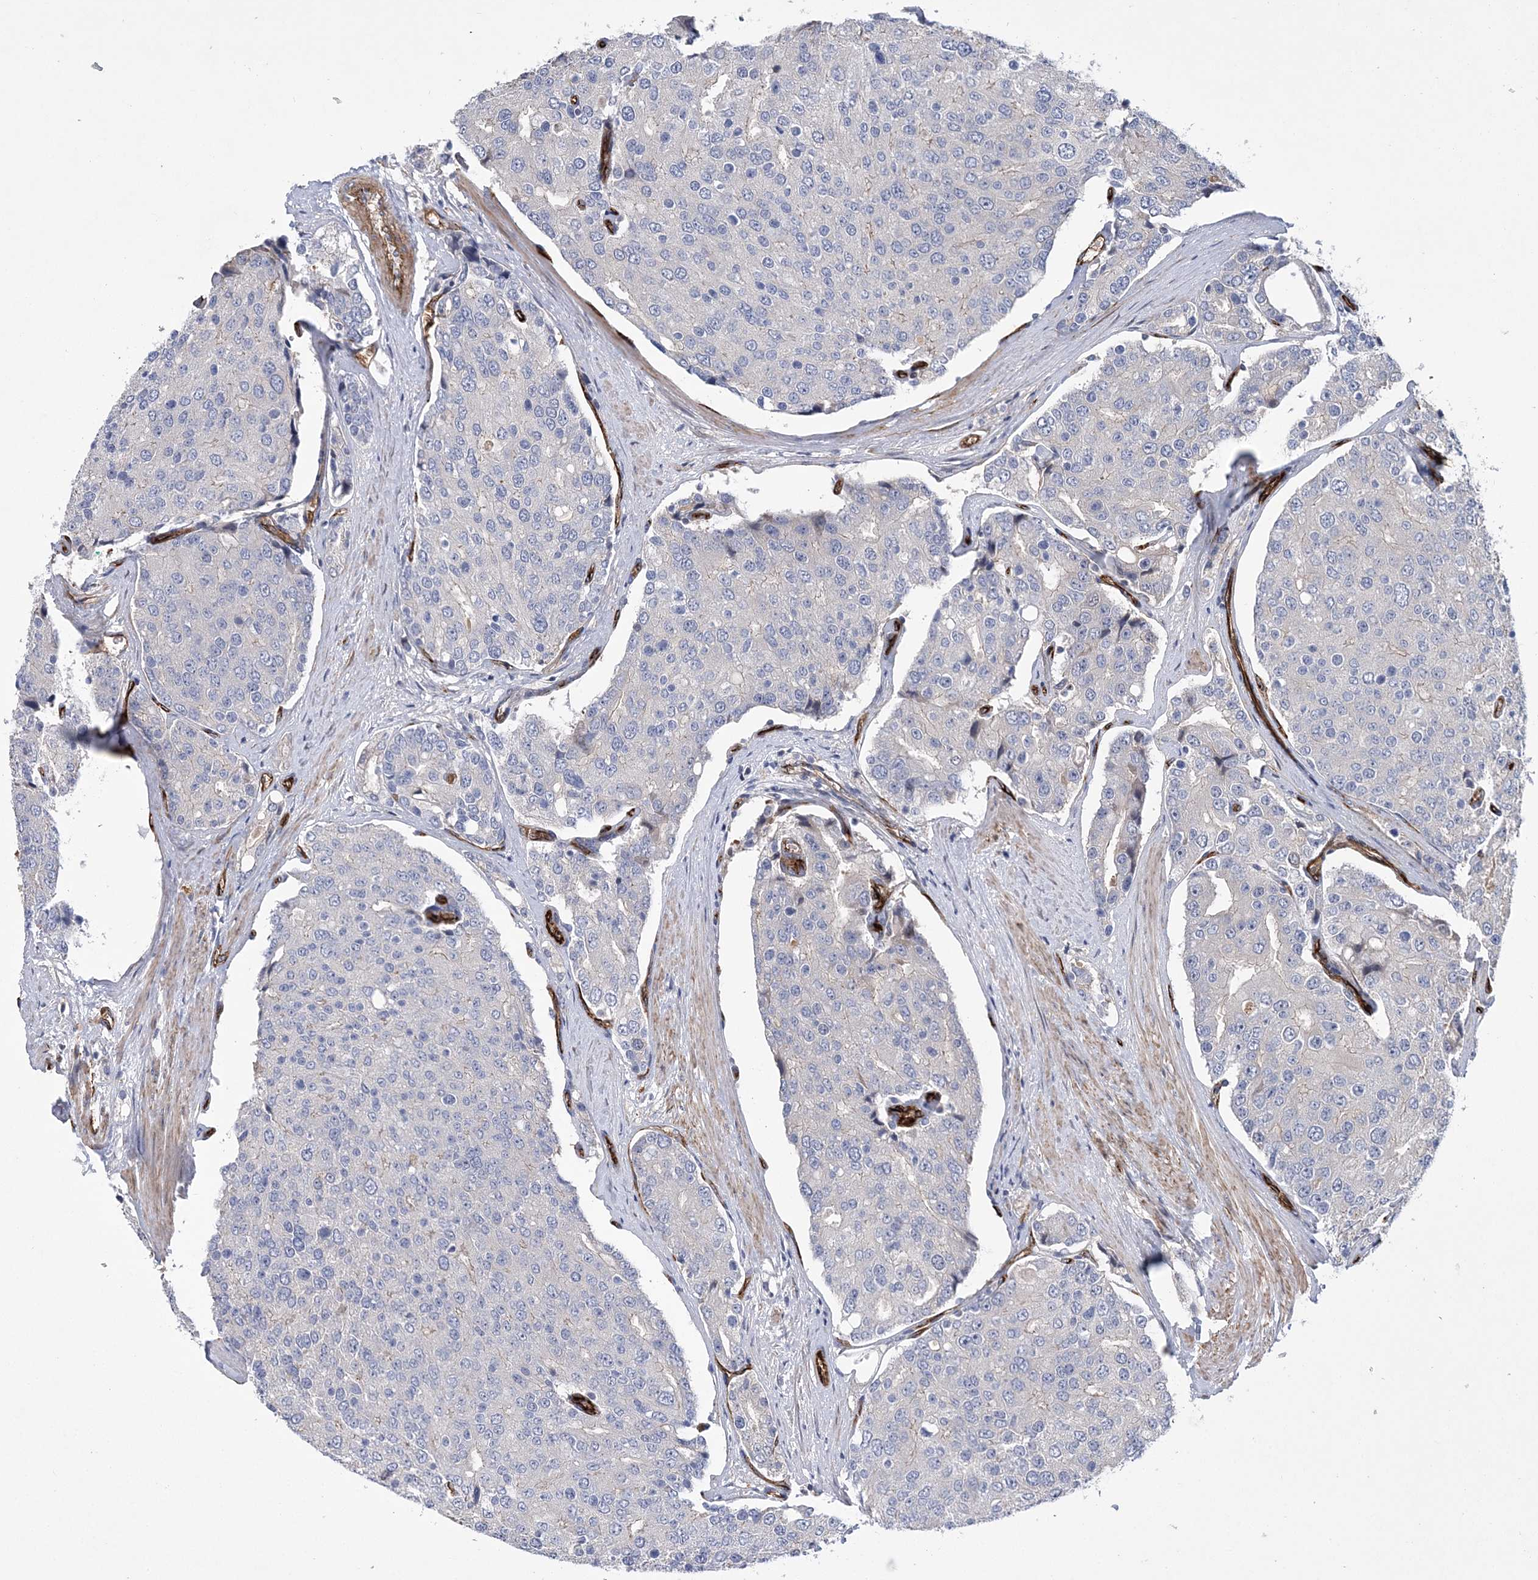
{"staining": {"intensity": "negative", "quantity": "none", "location": "none"}, "tissue": "prostate cancer", "cell_type": "Tumor cells", "image_type": "cancer", "snomed": [{"axis": "morphology", "description": "Adenocarcinoma, High grade"}, {"axis": "topography", "description": "Prostate"}], "caption": "Immunohistochemistry photomicrograph of human high-grade adenocarcinoma (prostate) stained for a protein (brown), which reveals no positivity in tumor cells.", "gene": "CALN1", "patient": {"sex": "male", "age": 50}}